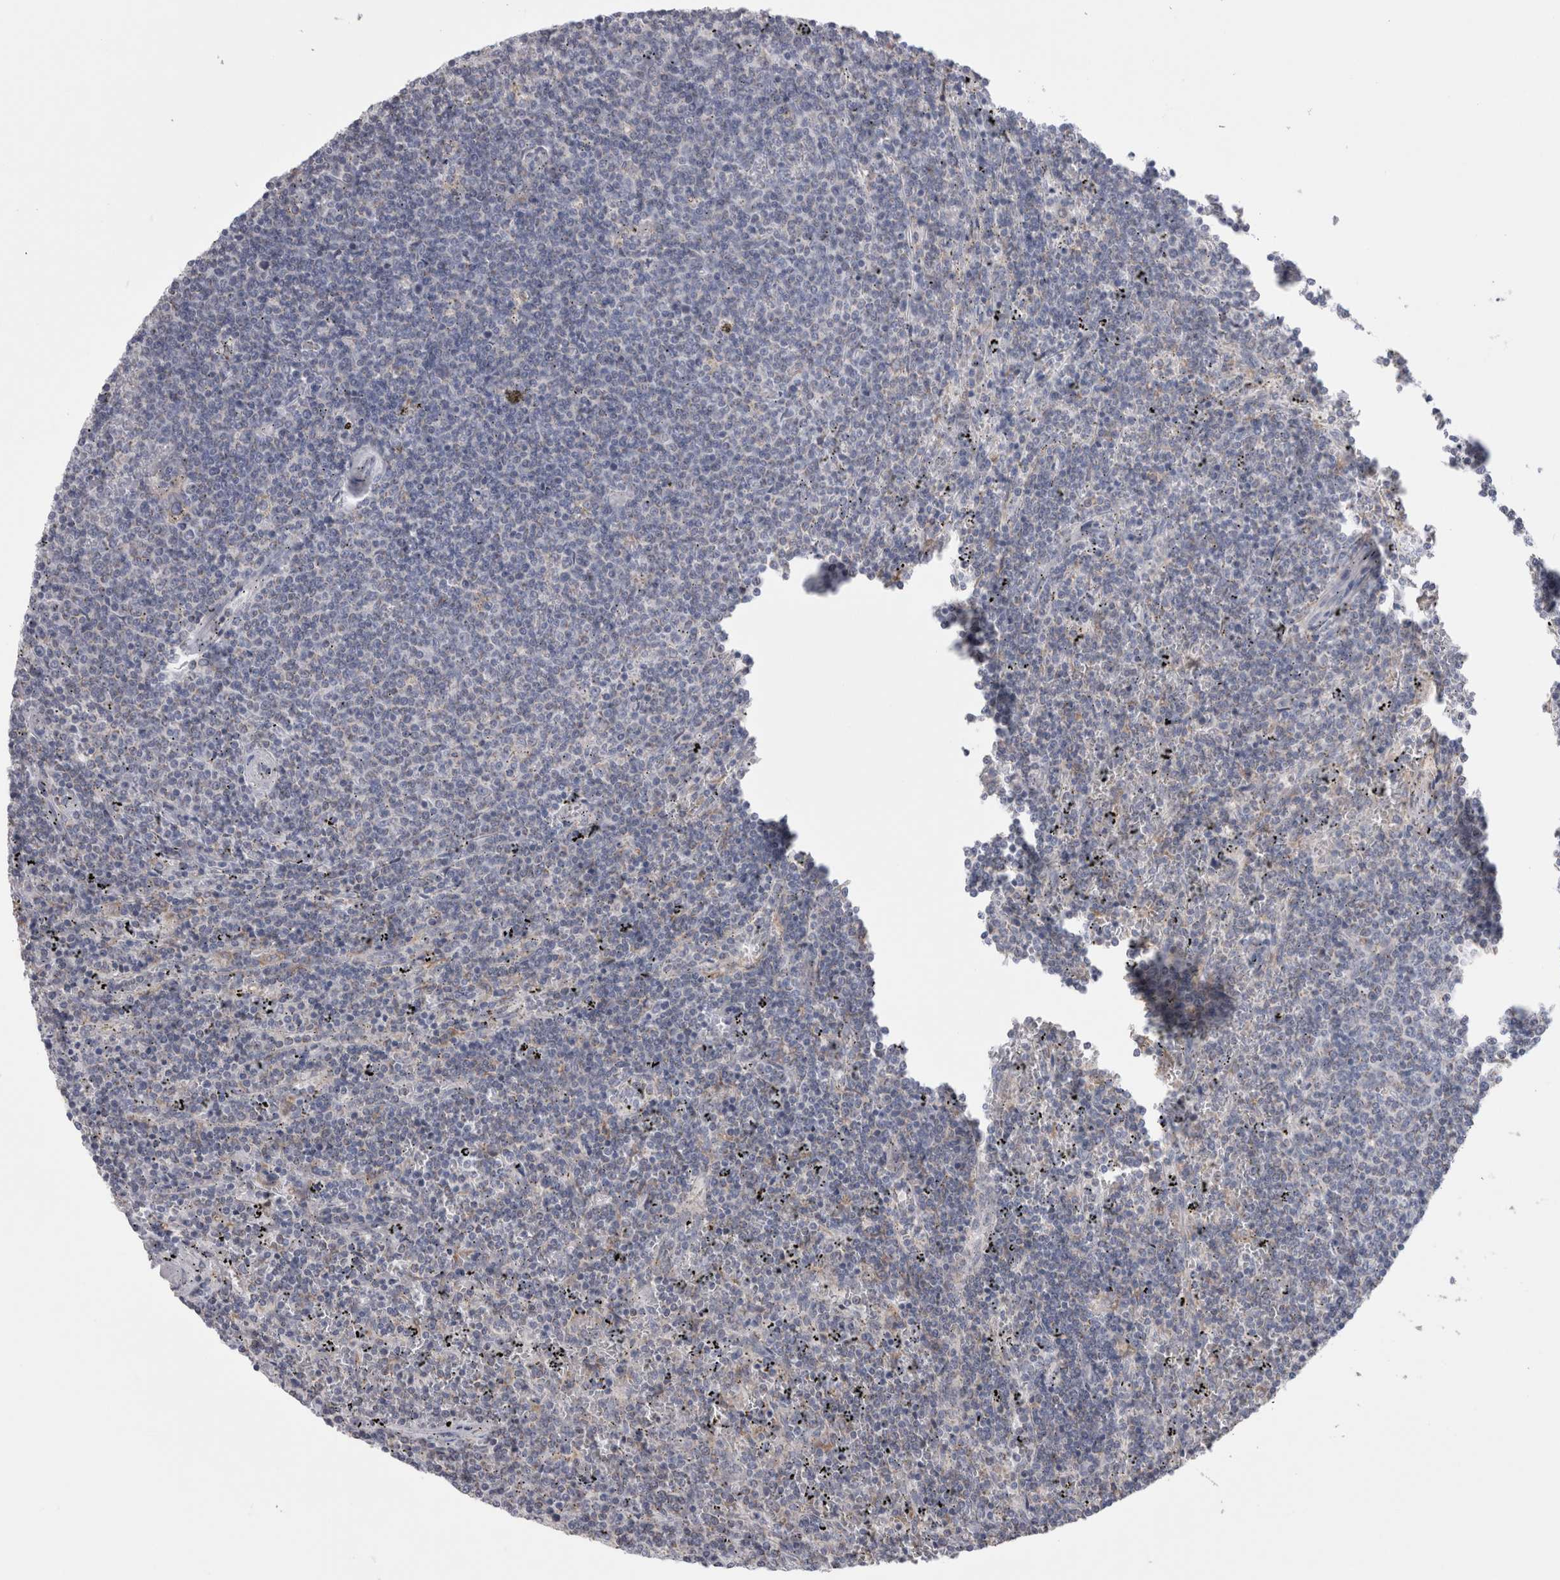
{"staining": {"intensity": "negative", "quantity": "none", "location": "none"}, "tissue": "lymphoma", "cell_type": "Tumor cells", "image_type": "cancer", "snomed": [{"axis": "morphology", "description": "Malignant lymphoma, non-Hodgkin's type, Low grade"}, {"axis": "topography", "description": "Spleen"}], "caption": "An immunohistochemistry (IHC) photomicrograph of malignant lymphoma, non-Hodgkin's type (low-grade) is shown. There is no staining in tumor cells of malignant lymphoma, non-Hodgkin's type (low-grade). (Stains: DAB (3,3'-diaminobenzidine) IHC with hematoxylin counter stain, Microscopy: brightfield microscopy at high magnification).", "gene": "GDAP1", "patient": {"sex": "female", "age": 50}}